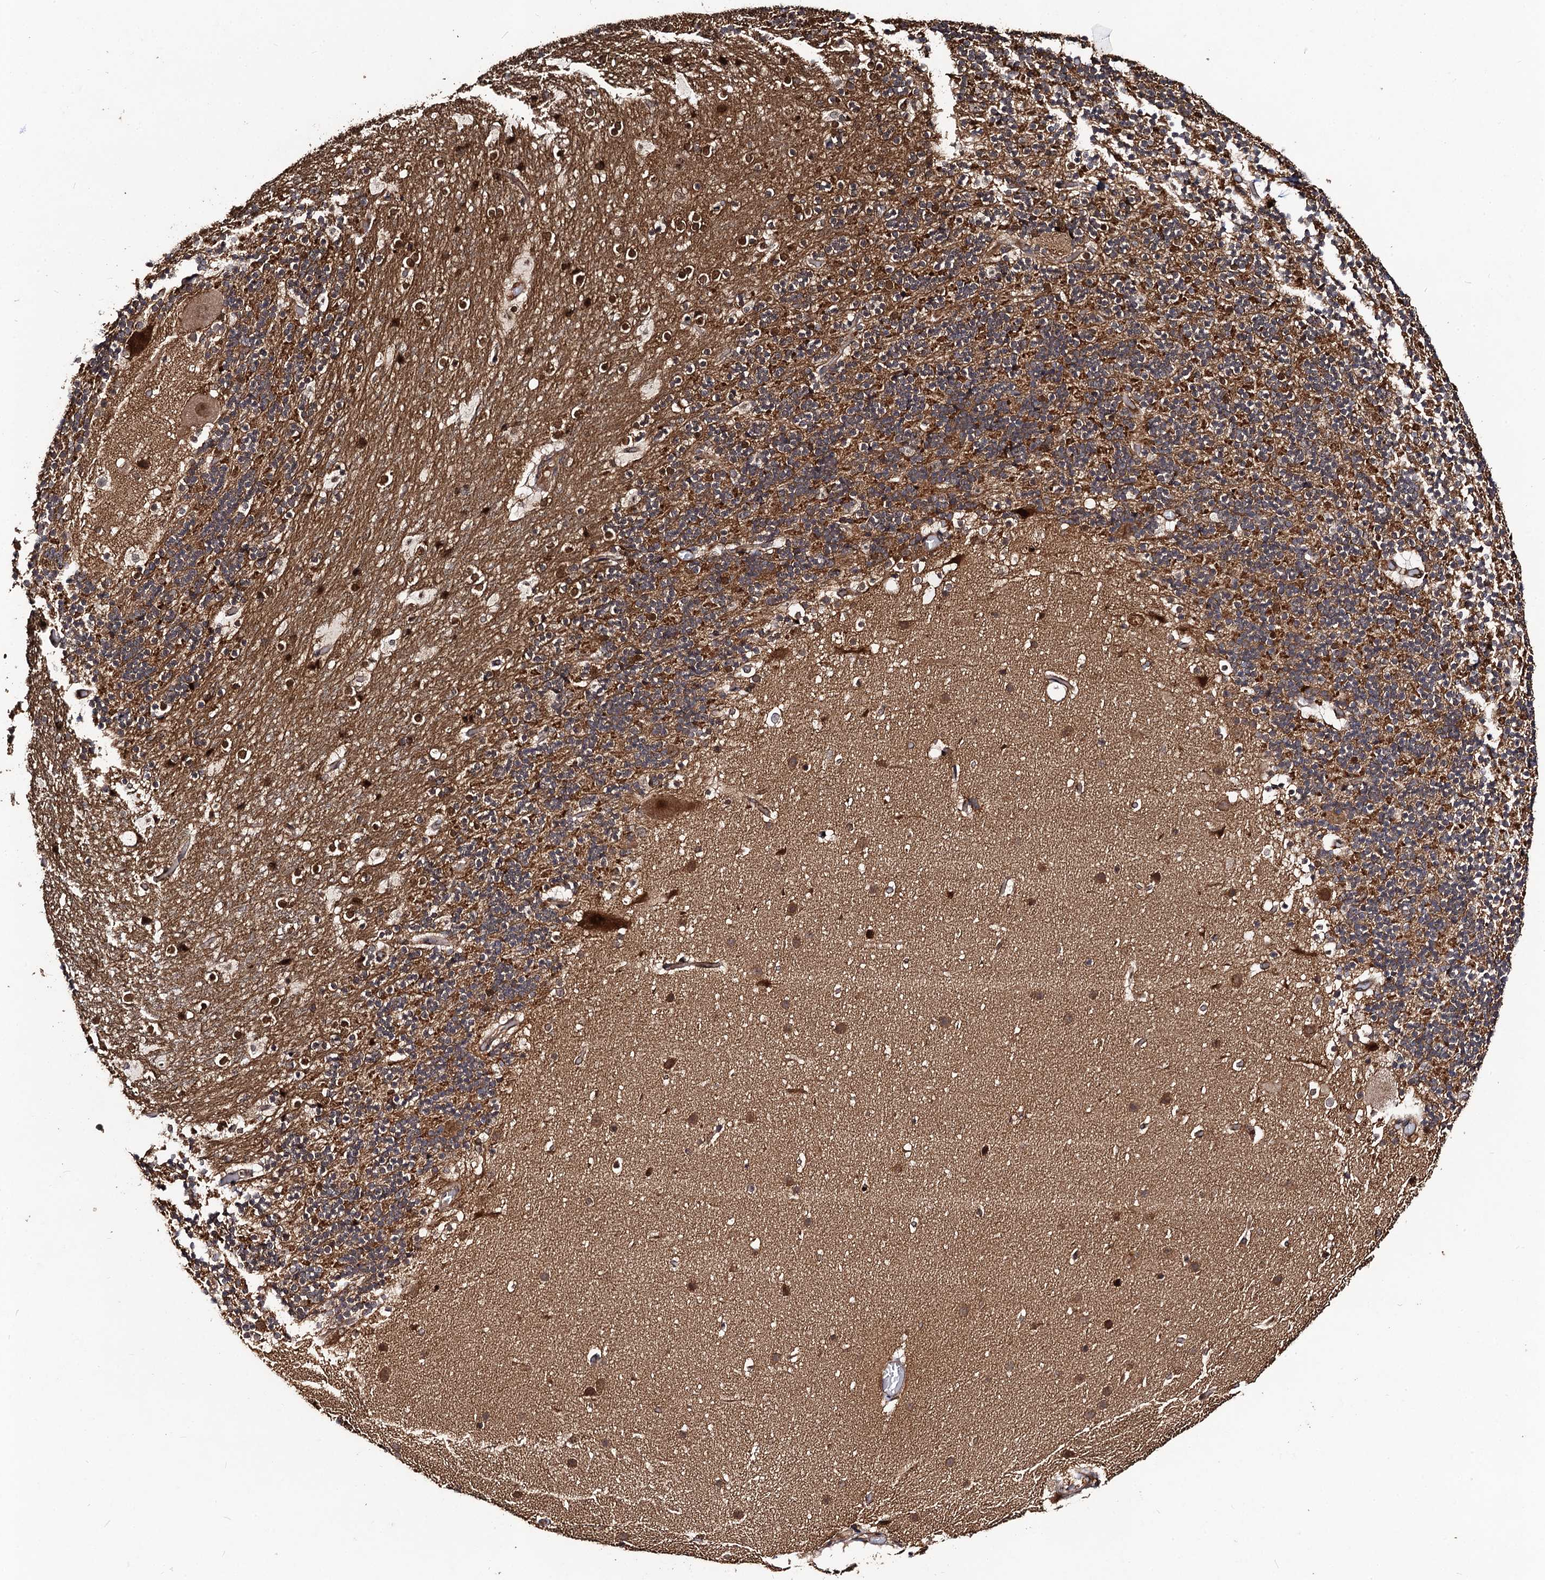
{"staining": {"intensity": "moderate", "quantity": "25%-75%", "location": "cytoplasmic/membranous"}, "tissue": "cerebellum", "cell_type": "Cells in granular layer", "image_type": "normal", "snomed": [{"axis": "morphology", "description": "Normal tissue, NOS"}, {"axis": "topography", "description": "Cerebellum"}], "caption": "An image of human cerebellum stained for a protein demonstrates moderate cytoplasmic/membranous brown staining in cells in granular layer. (Stains: DAB in brown, nuclei in blue, Microscopy: brightfield microscopy at high magnification).", "gene": "KXD1", "patient": {"sex": "male", "age": 57}}